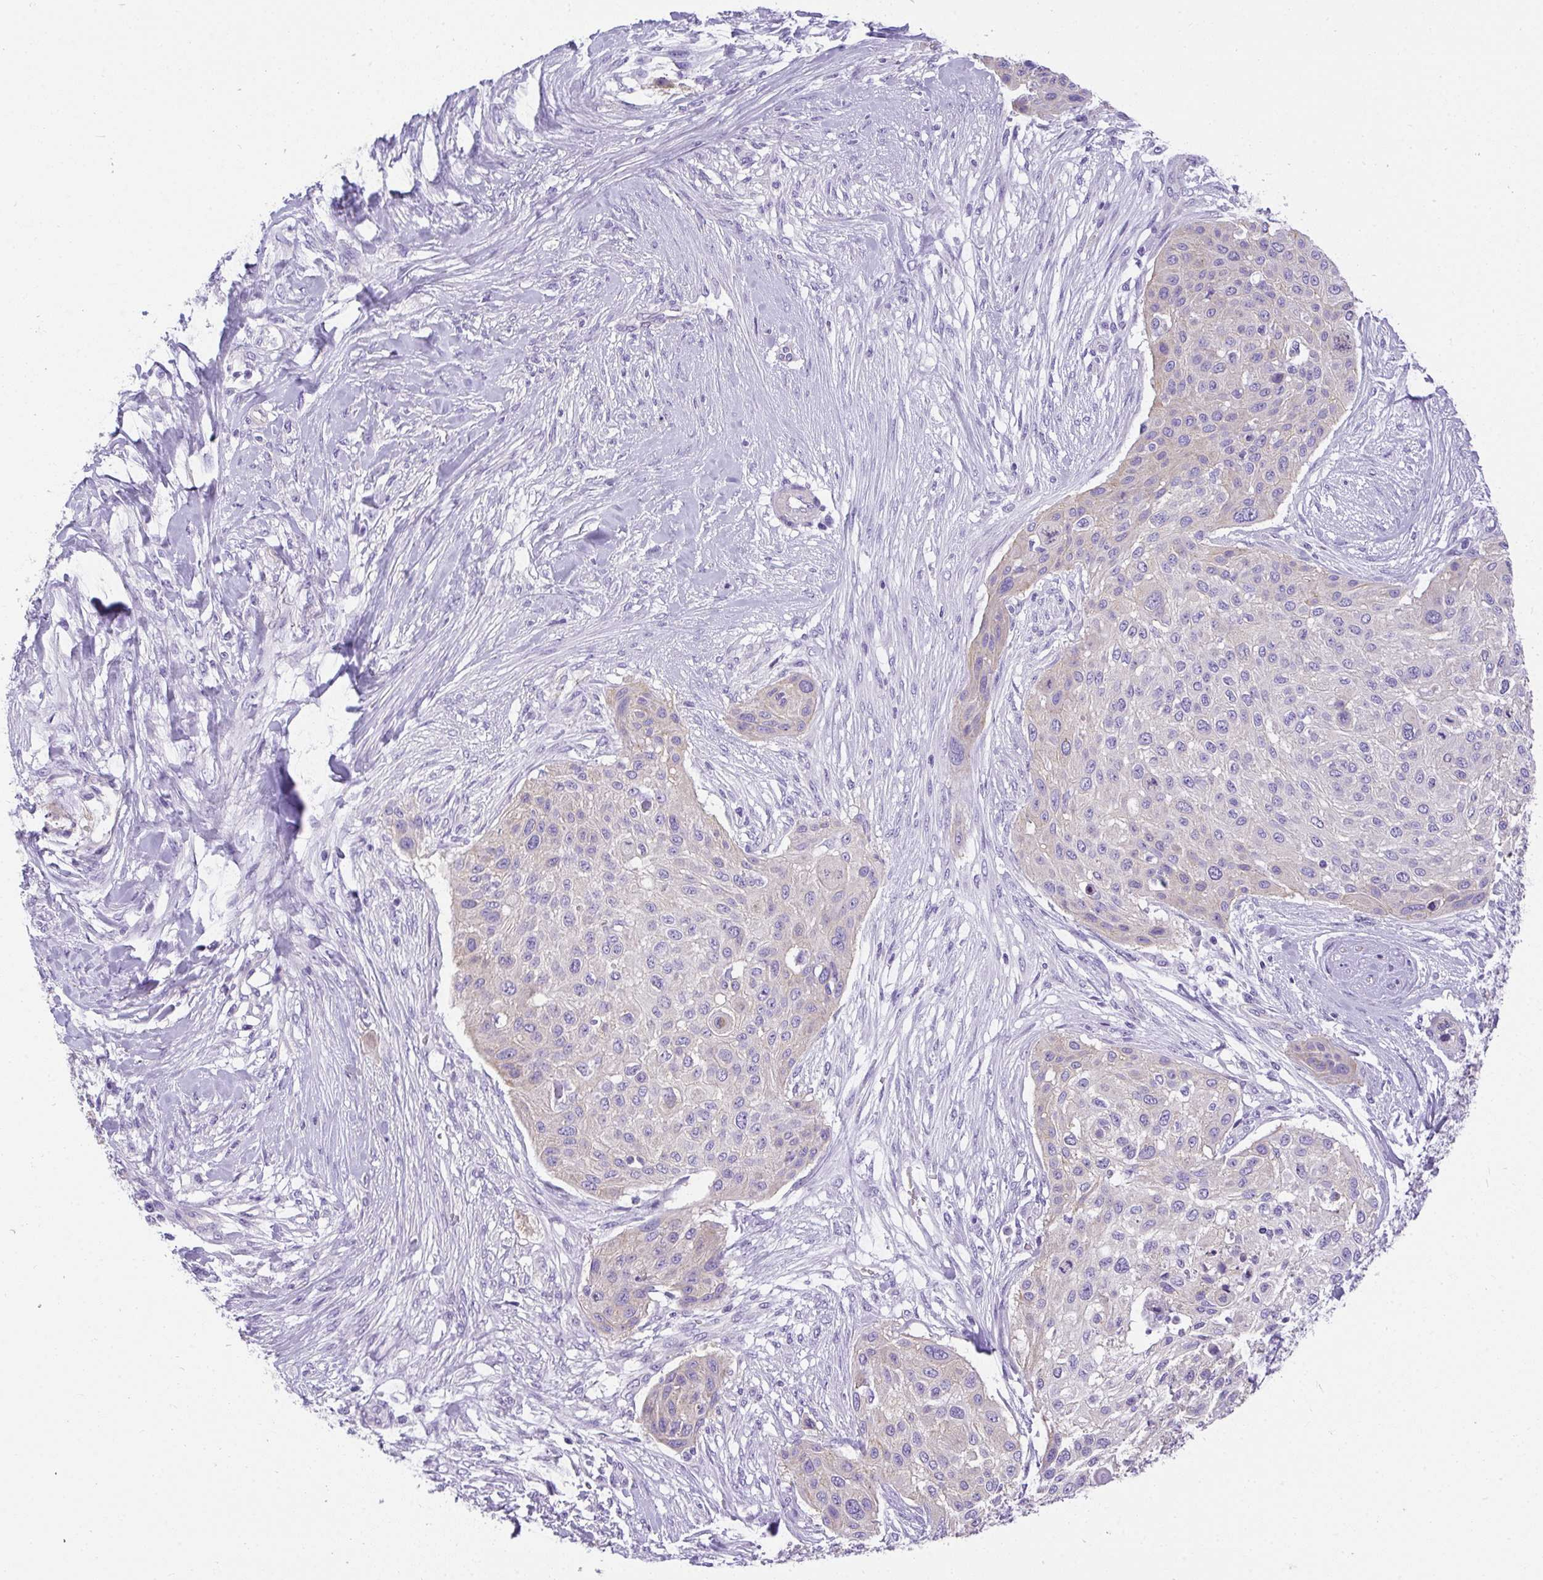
{"staining": {"intensity": "weak", "quantity": "<25%", "location": "cytoplasmic/membranous"}, "tissue": "skin cancer", "cell_type": "Tumor cells", "image_type": "cancer", "snomed": [{"axis": "morphology", "description": "Squamous cell carcinoma, NOS"}, {"axis": "topography", "description": "Skin"}], "caption": "Immunohistochemical staining of human skin squamous cell carcinoma displays no significant expression in tumor cells.", "gene": "PLPPR3", "patient": {"sex": "female", "age": 87}}